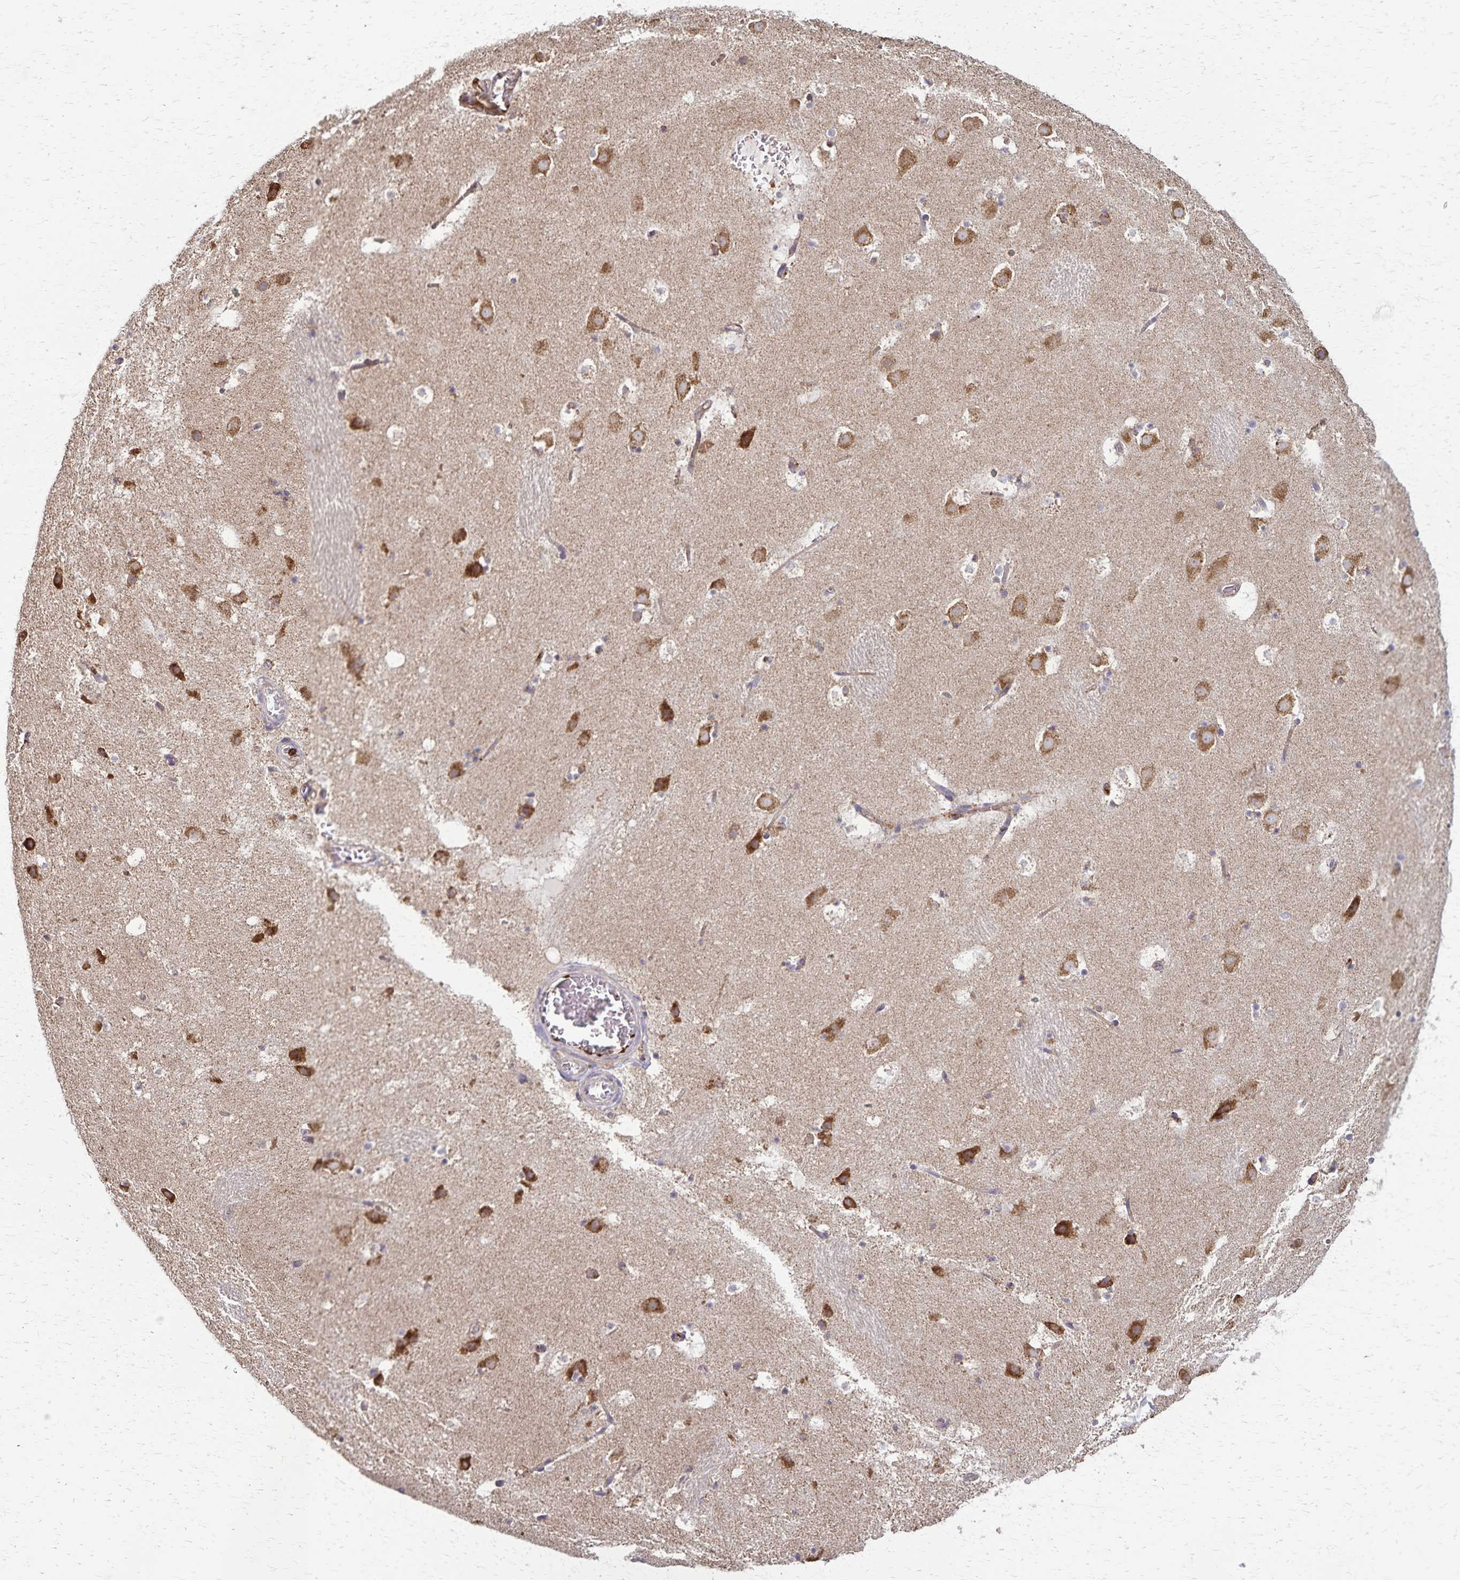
{"staining": {"intensity": "moderate", "quantity": "<25%", "location": "cytoplasmic/membranous"}, "tissue": "caudate", "cell_type": "Glial cells", "image_type": "normal", "snomed": [{"axis": "morphology", "description": "Normal tissue, NOS"}, {"axis": "topography", "description": "Lateral ventricle wall"}], "caption": "The image displays a brown stain indicating the presence of a protein in the cytoplasmic/membranous of glial cells in caudate. Nuclei are stained in blue.", "gene": "RNF10", "patient": {"sex": "male", "age": 37}}